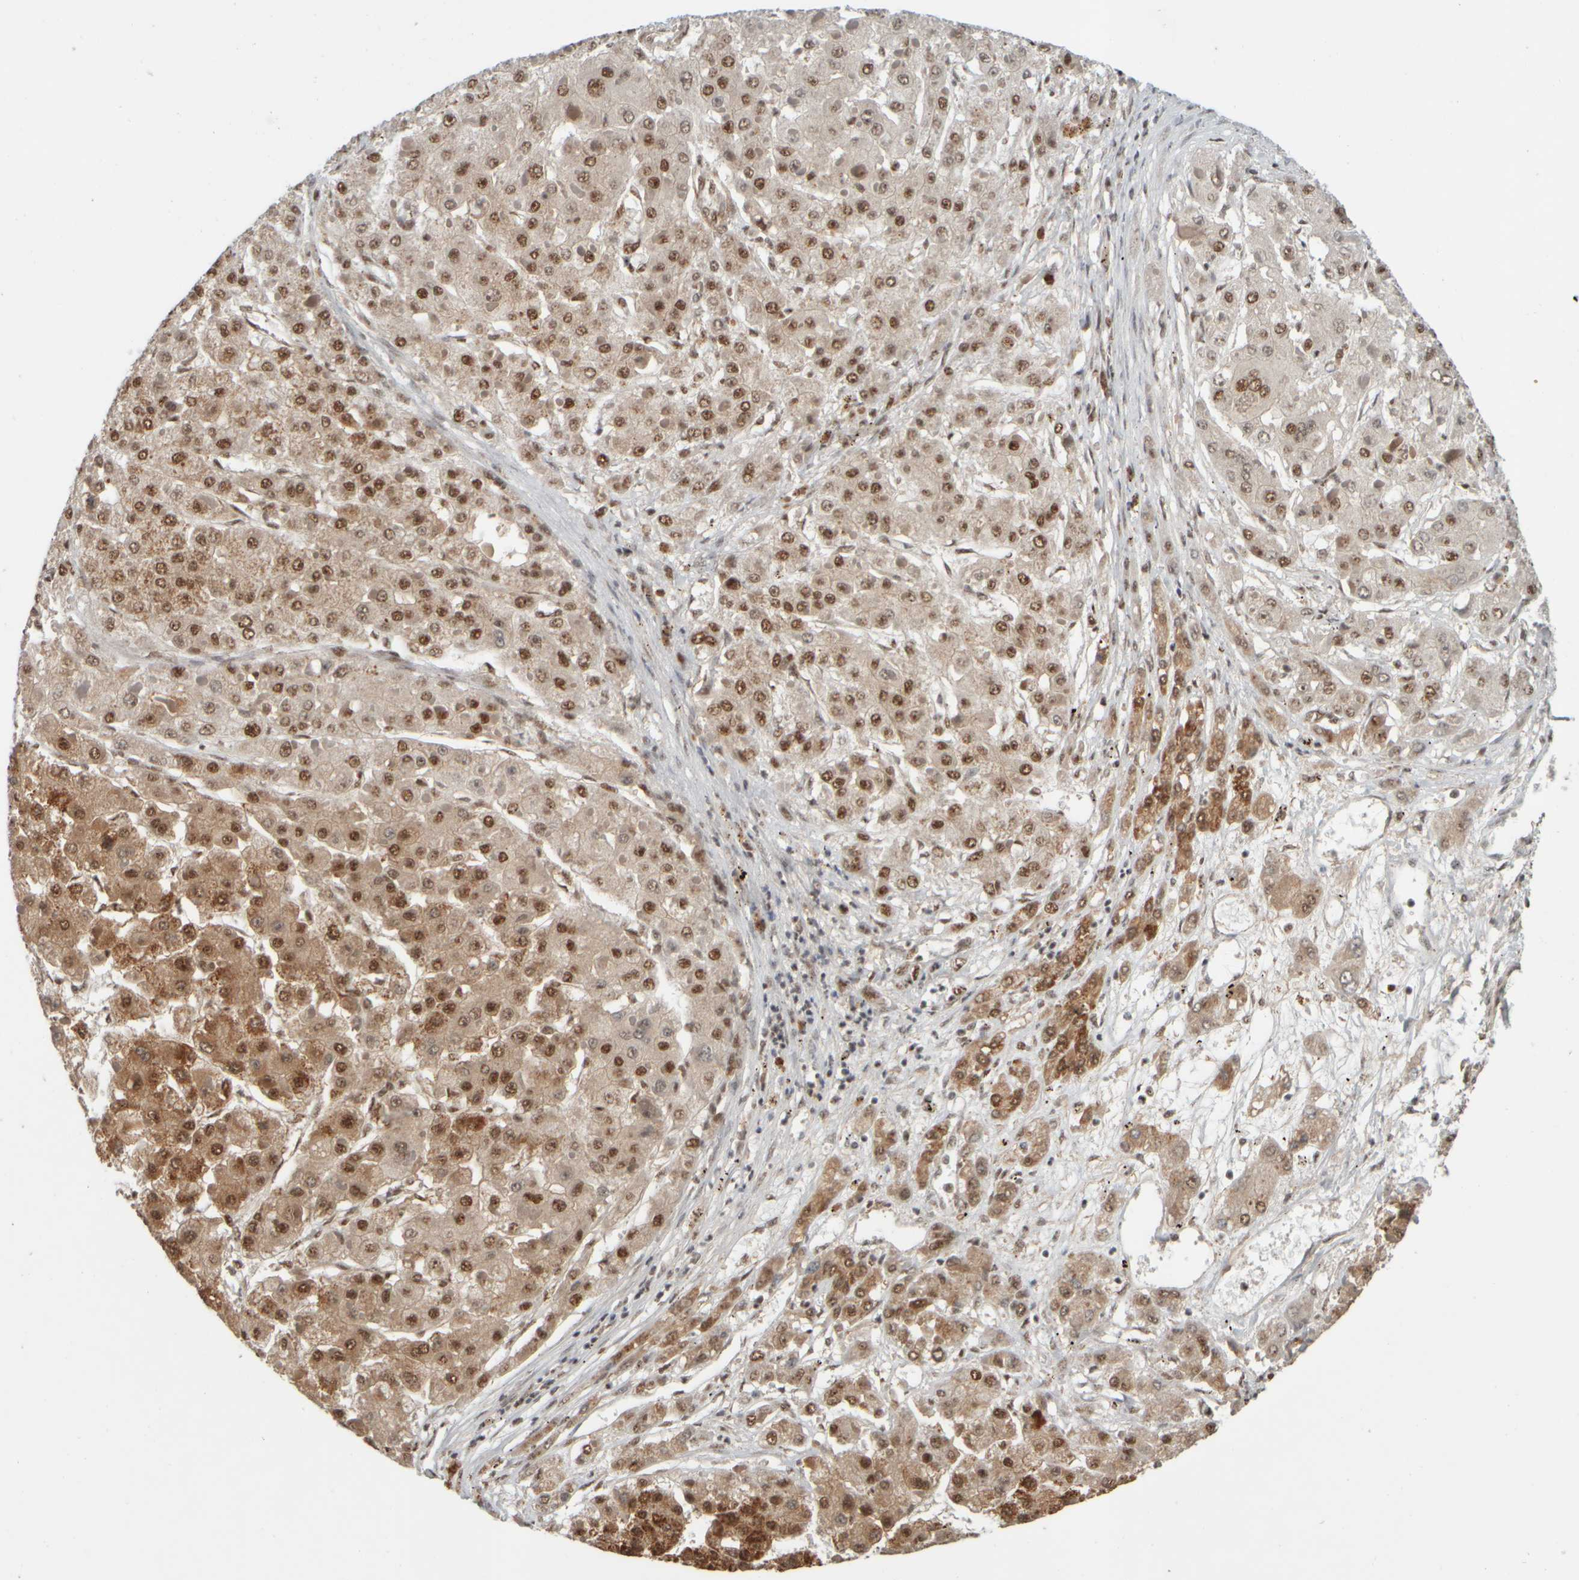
{"staining": {"intensity": "moderate", "quantity": ">75%", "location": "nuclear"}, "tissue": "liver cancer", "cell_type": "Tumor cells", "image_type": "cancer", "snomed": [{"axis": "morphology", "description": "Carcinoma, Hepatocellular, NOS"}, {"axis": "topography", "description": "Liver"}], "caption": "This is a histology image of immunohistochemistry (IHC) staining of hepatocellular carcinoma (liver), which shows moderate expression in the nuclear of tumor cells.", "gene": "SYNRG", "patient": {"sex": "female", "age": 73}}